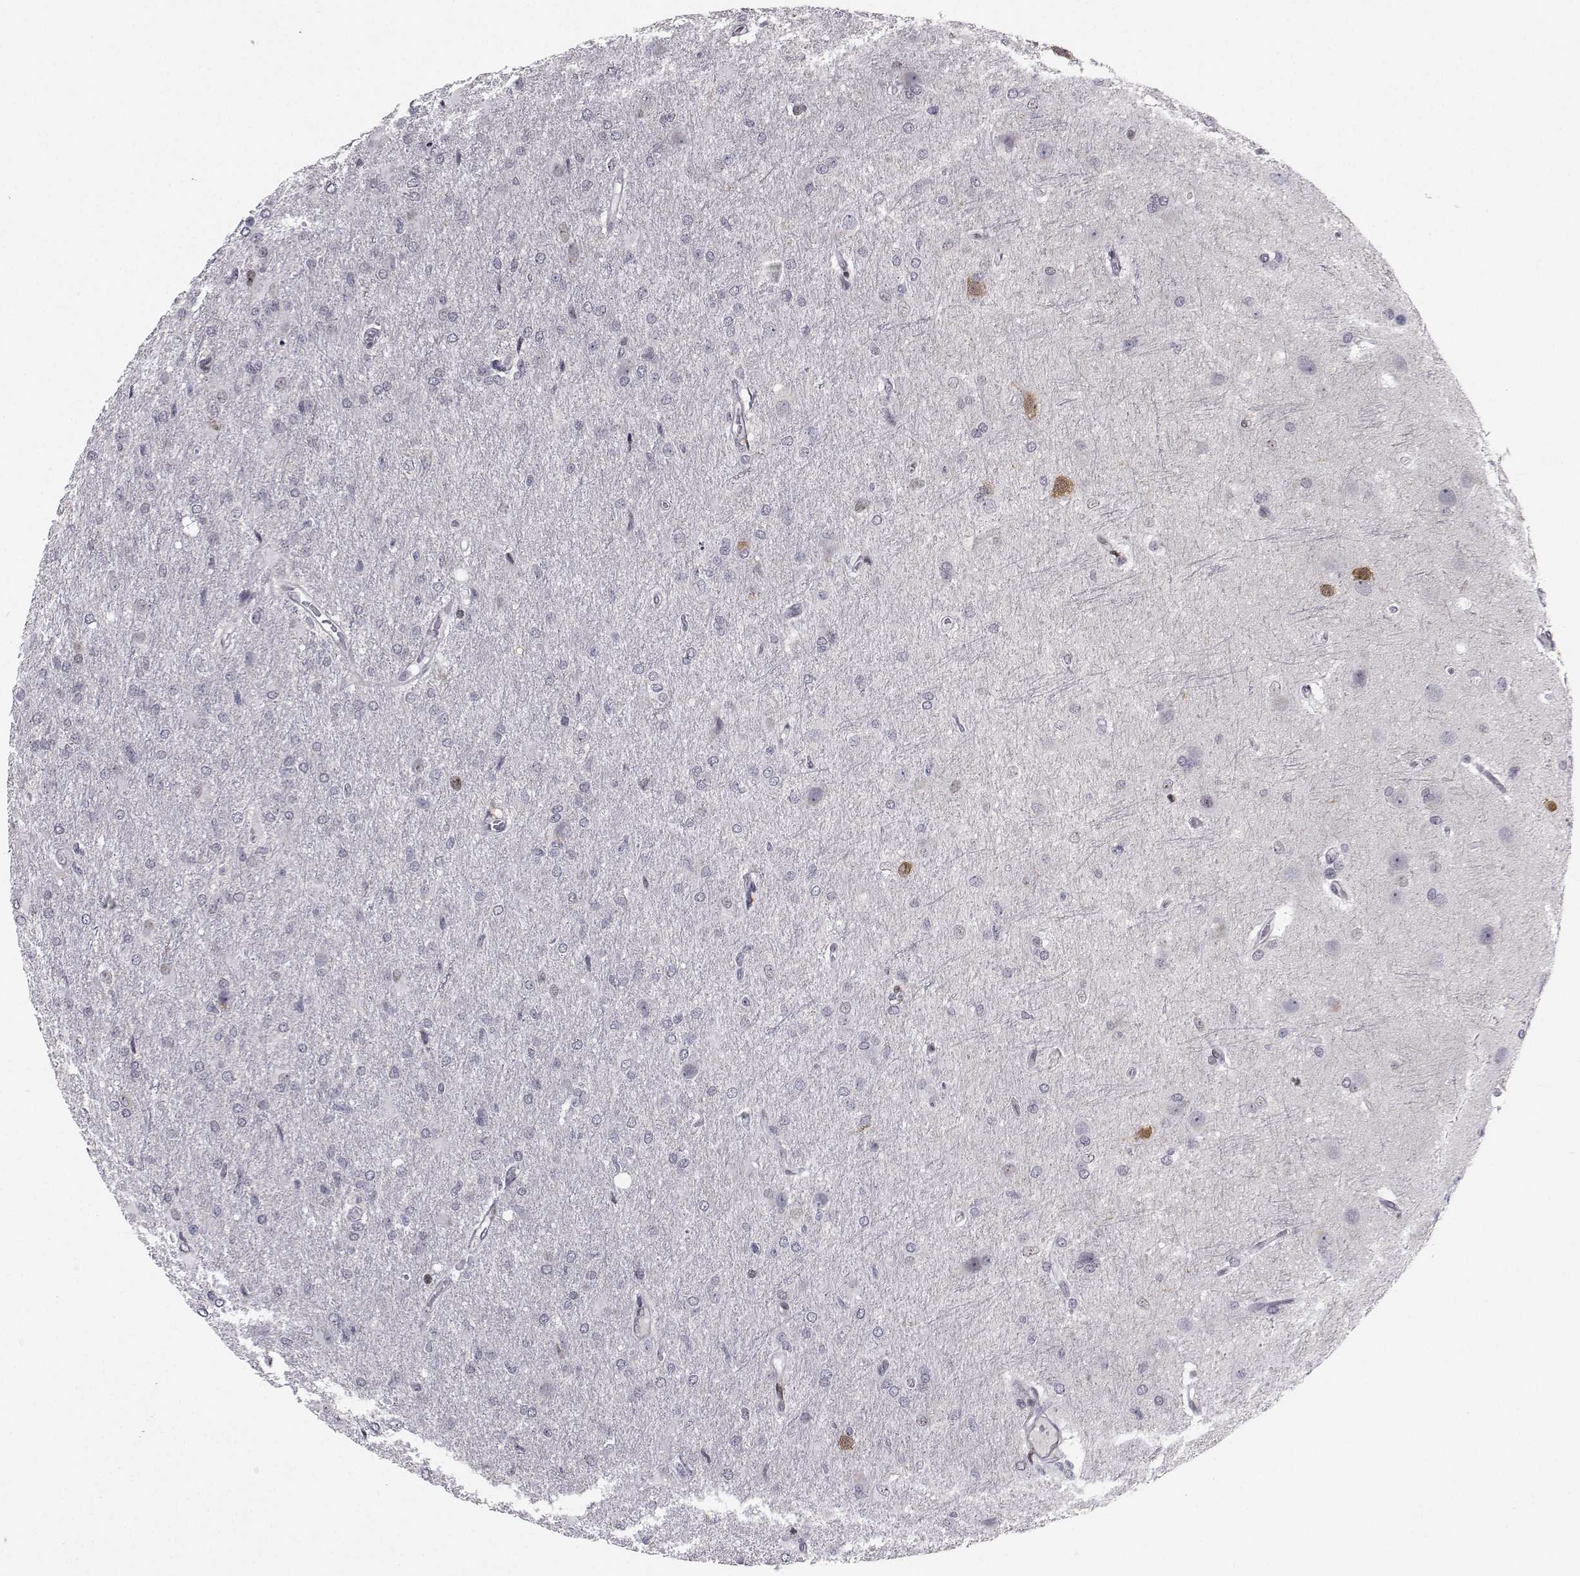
{"staining": {"intensity": "negative", "quantity": "none", "location": "none"}, "tissue": "glioma", "cell_type": "Tumor cells", "image_type": "cancer", "snomed": [{"axis": "morphology", "description": "Glioma, malignant, High grade"}, {"axis": "topography", "description": "Brain"}], "caption": "A histopathology image of human malignant high-grade glioma is negative for staining in tumor cells.", "gene": "PCP4L1", "patient": {"sex": "male", "age": 68}}